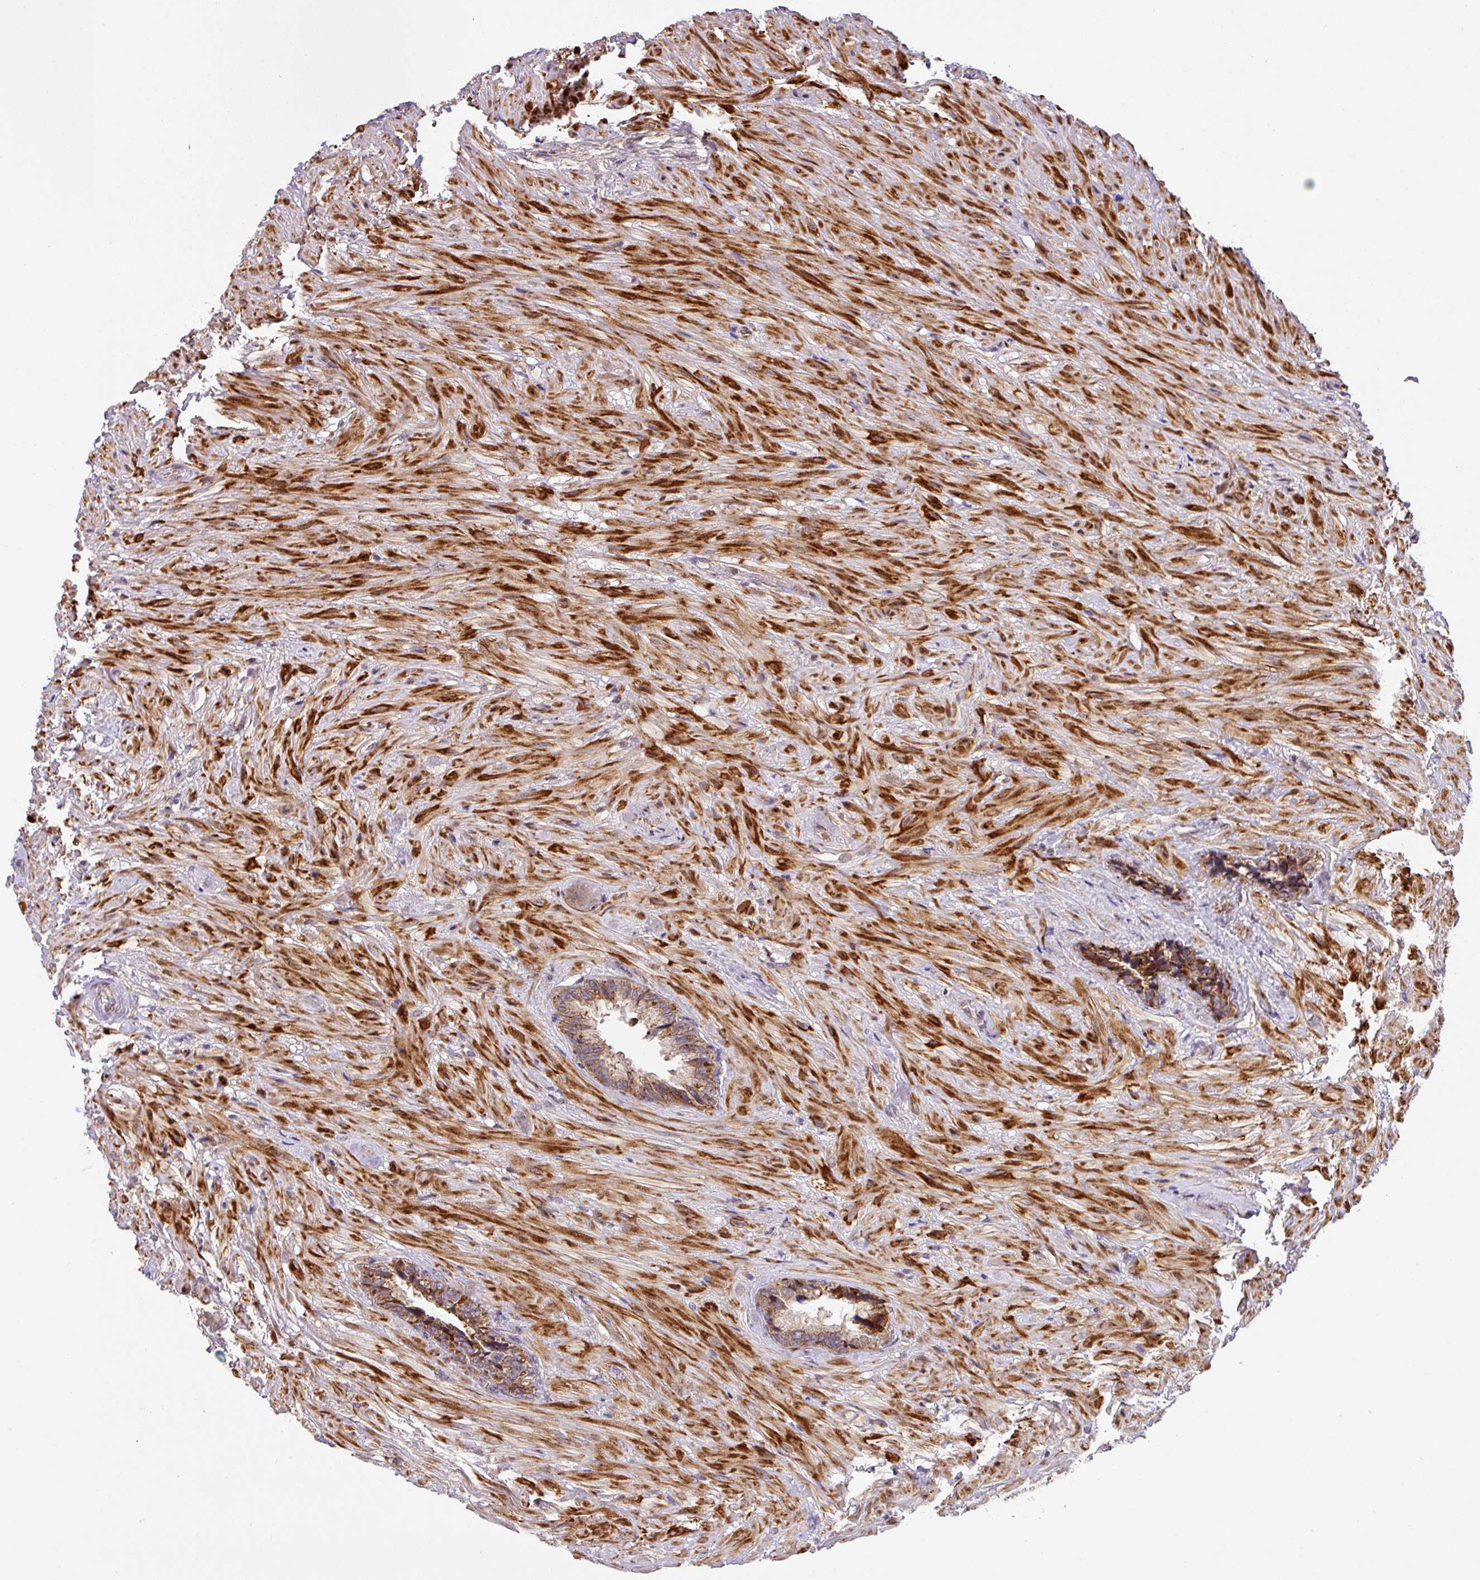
{"staining": {"intensity": "moderate", "quantity": ">75%", "location": "cytoplasmic/membranous,nuclear"}, "tissue": "seminal vesicle", "cell_type": "Glandular cells", "image_type": "normal", "snomed": [{"axis": "morphology", "description": "Normal tissue, NOS"}, {"axis": "topography", "description": "Seminal veicle"}], "caption": "A photomicrograph of human seminal vesicle stained for a protein shows moderate cytoplasmic/membranous,nuclear brown staining in glandular cells.", "gene": "ENSG00000269547", "patient": {"sex": "male", "age": 62}}